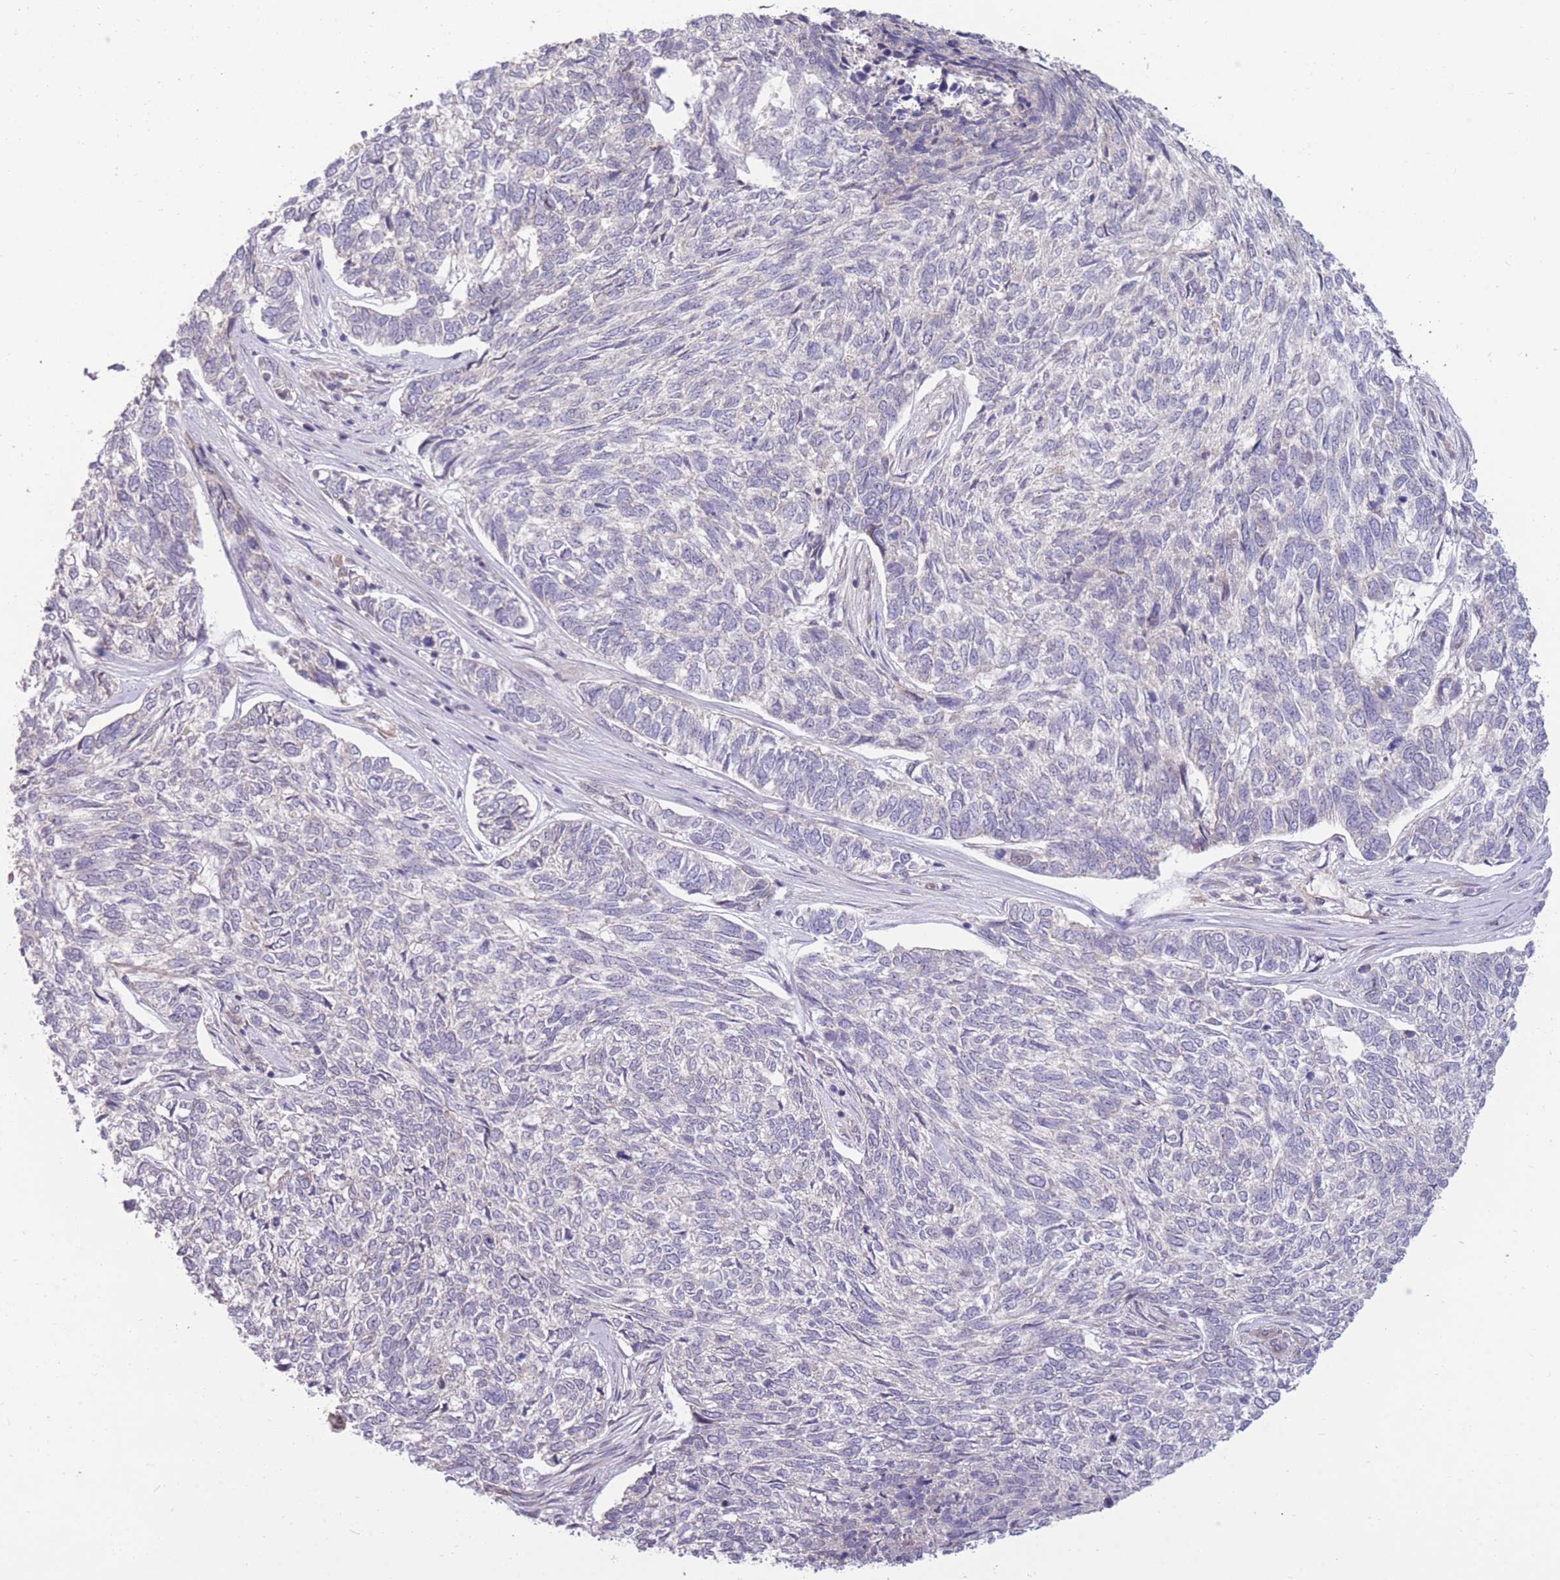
{"staining": {"intensity": "negative", "quantity": "none", "location": "none"}, "tissue": "skin cancer", "cell_type": "Tumor cells", "image_type": "cancer", "snomed": [{"axis": "morphology", "description": "Basal cell carcinoma"}, {"axis": "topography", "description": "Skin"}], "caption": "A high-resolution histopathology image shows IHC staining of skin cancer (basal cell carcinoma), which demonstrates no significant positivity in tumor cells. Brightfield microscopy of IHC stained with DAB (brown) and hematoxylin (blue), captured at high magnification.", "gene": "RIC8A", "patient": {"sex": "female", "age": 65}}